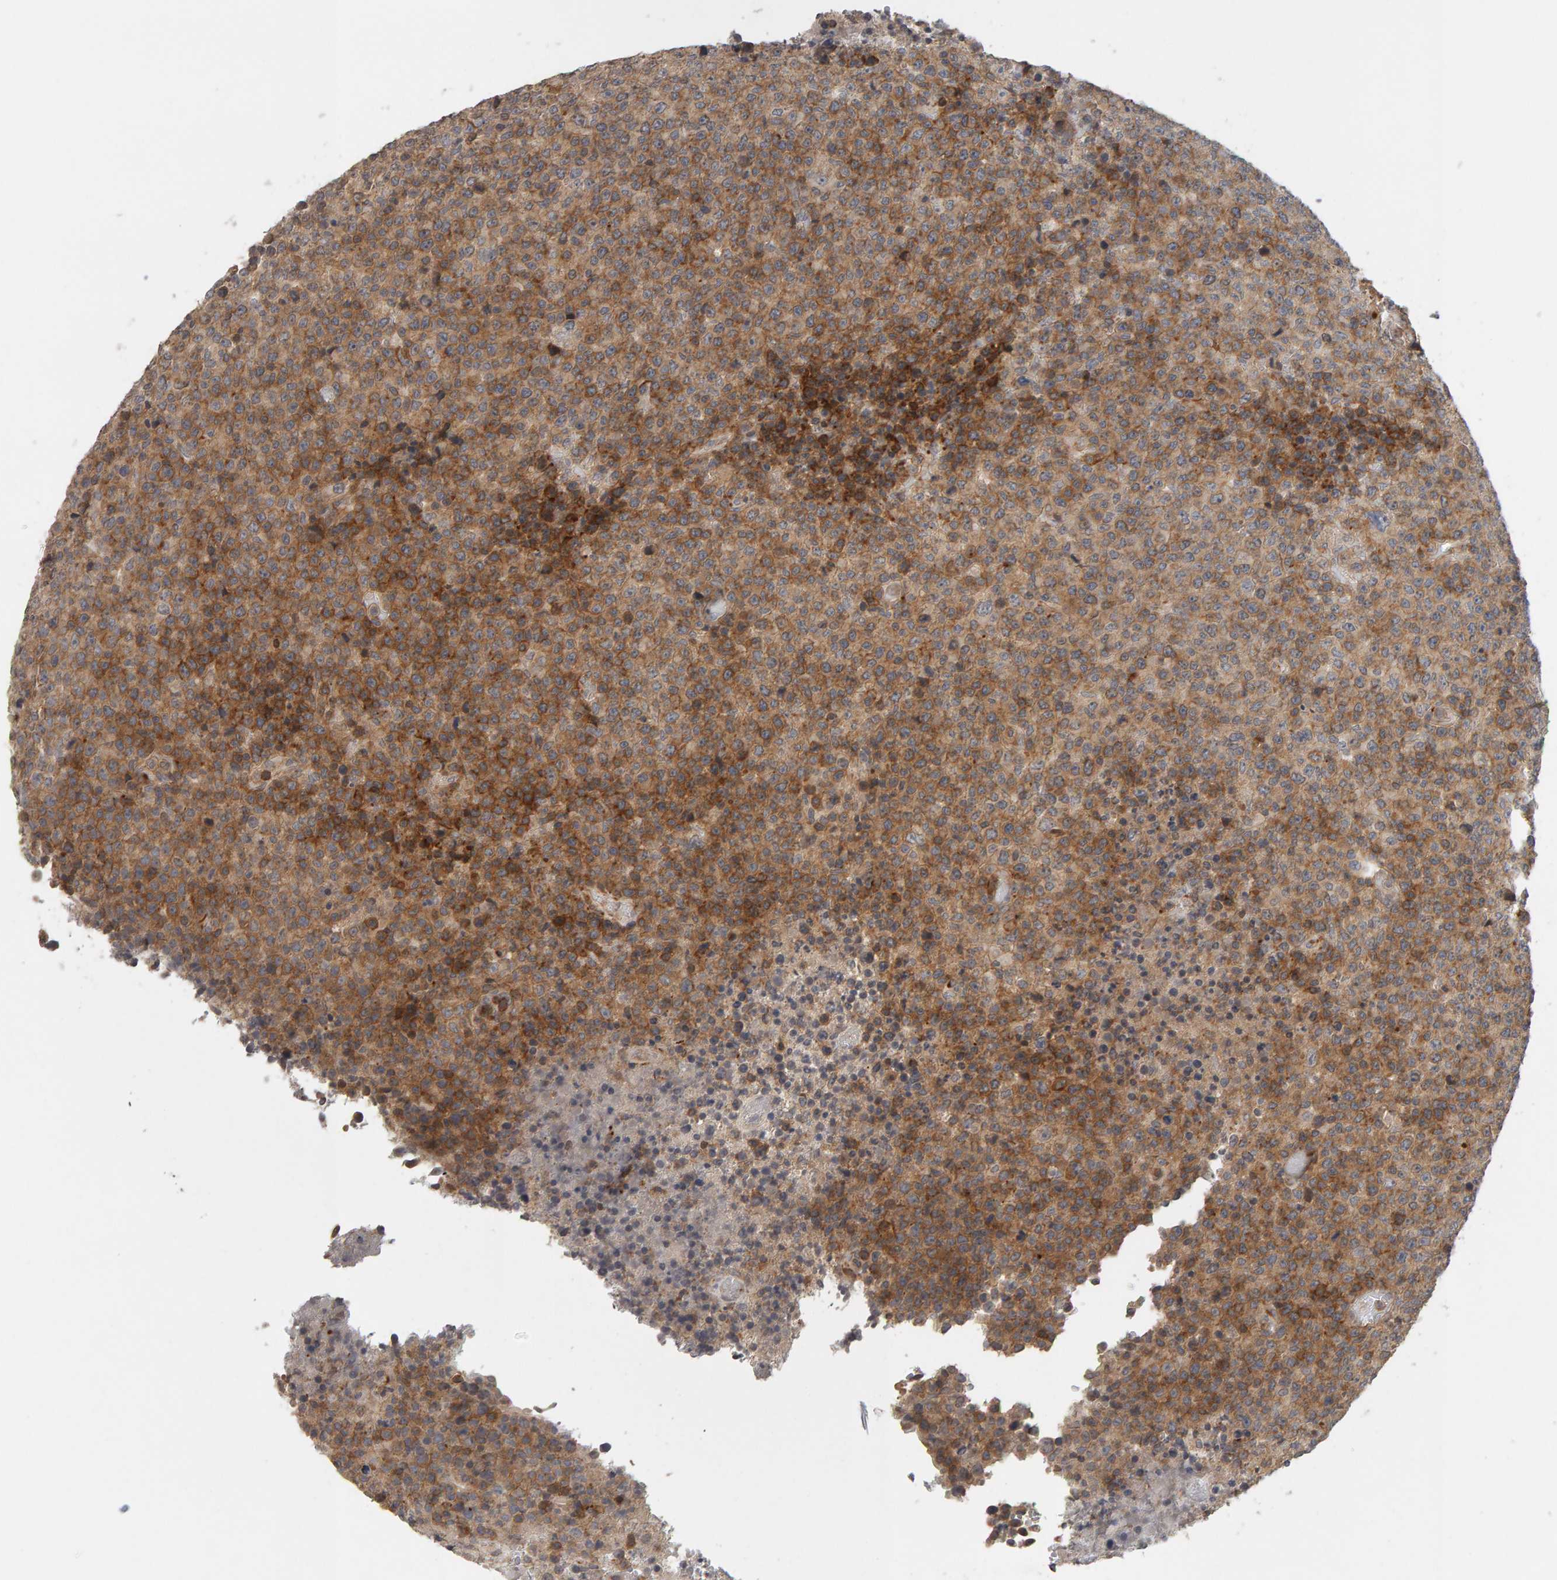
{"staining": {"intensity": "moderate", "quantity": "25%-75%", "location": "cytoplasmic/membranous"}, "tissue": "lymphoma", "cell_type": "Tumor cells", "image_type": "cancer", "snomed": [{"axis": "morphology", "description": "Malignant lymphoma, non-Hodgkin's type, High grade"}, {"axis": "topography", "description": "Lymph node"}], "caption": "The micrograph reveals immunohistochemical staining of high-grade malignant lymphoma, non-Hodgkin's type. There is moderate cytoplasmic/membranous expression is appreciated in about 25%-75% of tumor cells.", "gene": "TEFM", "patient": {"sex": "male", "age": 13}}